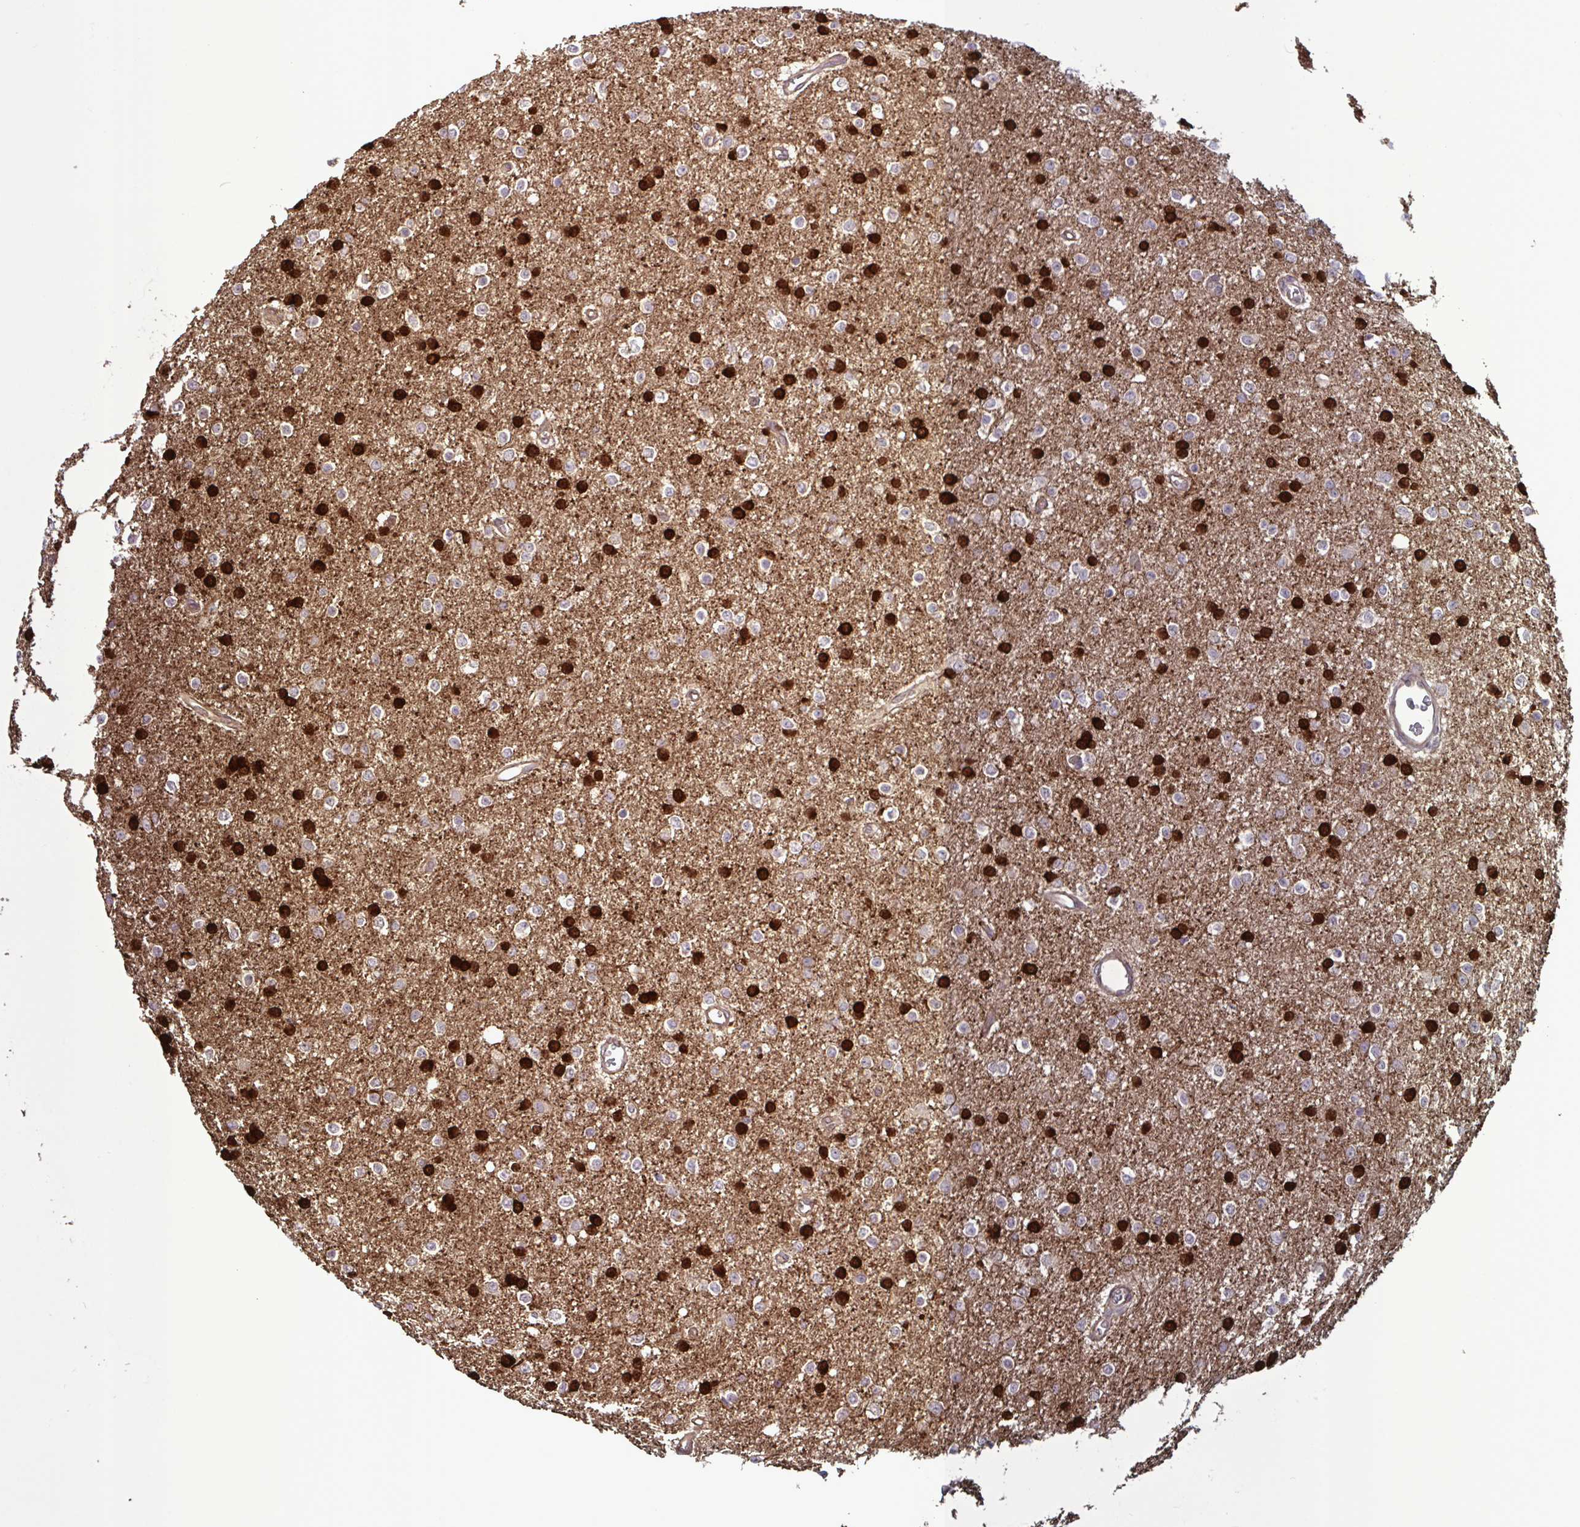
{"staining": {"intensity": "strong", "quantity": "25%-75%", "location": "cytoplasmic/membranous,nuclear"}, "tissue": "glioma", "cell_type": "Tumor cells", "image_type": "cancer", "snomed": [{"axis": "morphology", "description": "Glioma, malignant, Low grade"}, {"axis": "topography", "description": "Brain"}], "caption": "A brown stain shows strong cytoplasmic/membranous and nuclear positivity of a protein in malignant glioma (low-grade) tumor cells.", "gene": "GLTP", "patient": {"sex": "female", "age": 34}}